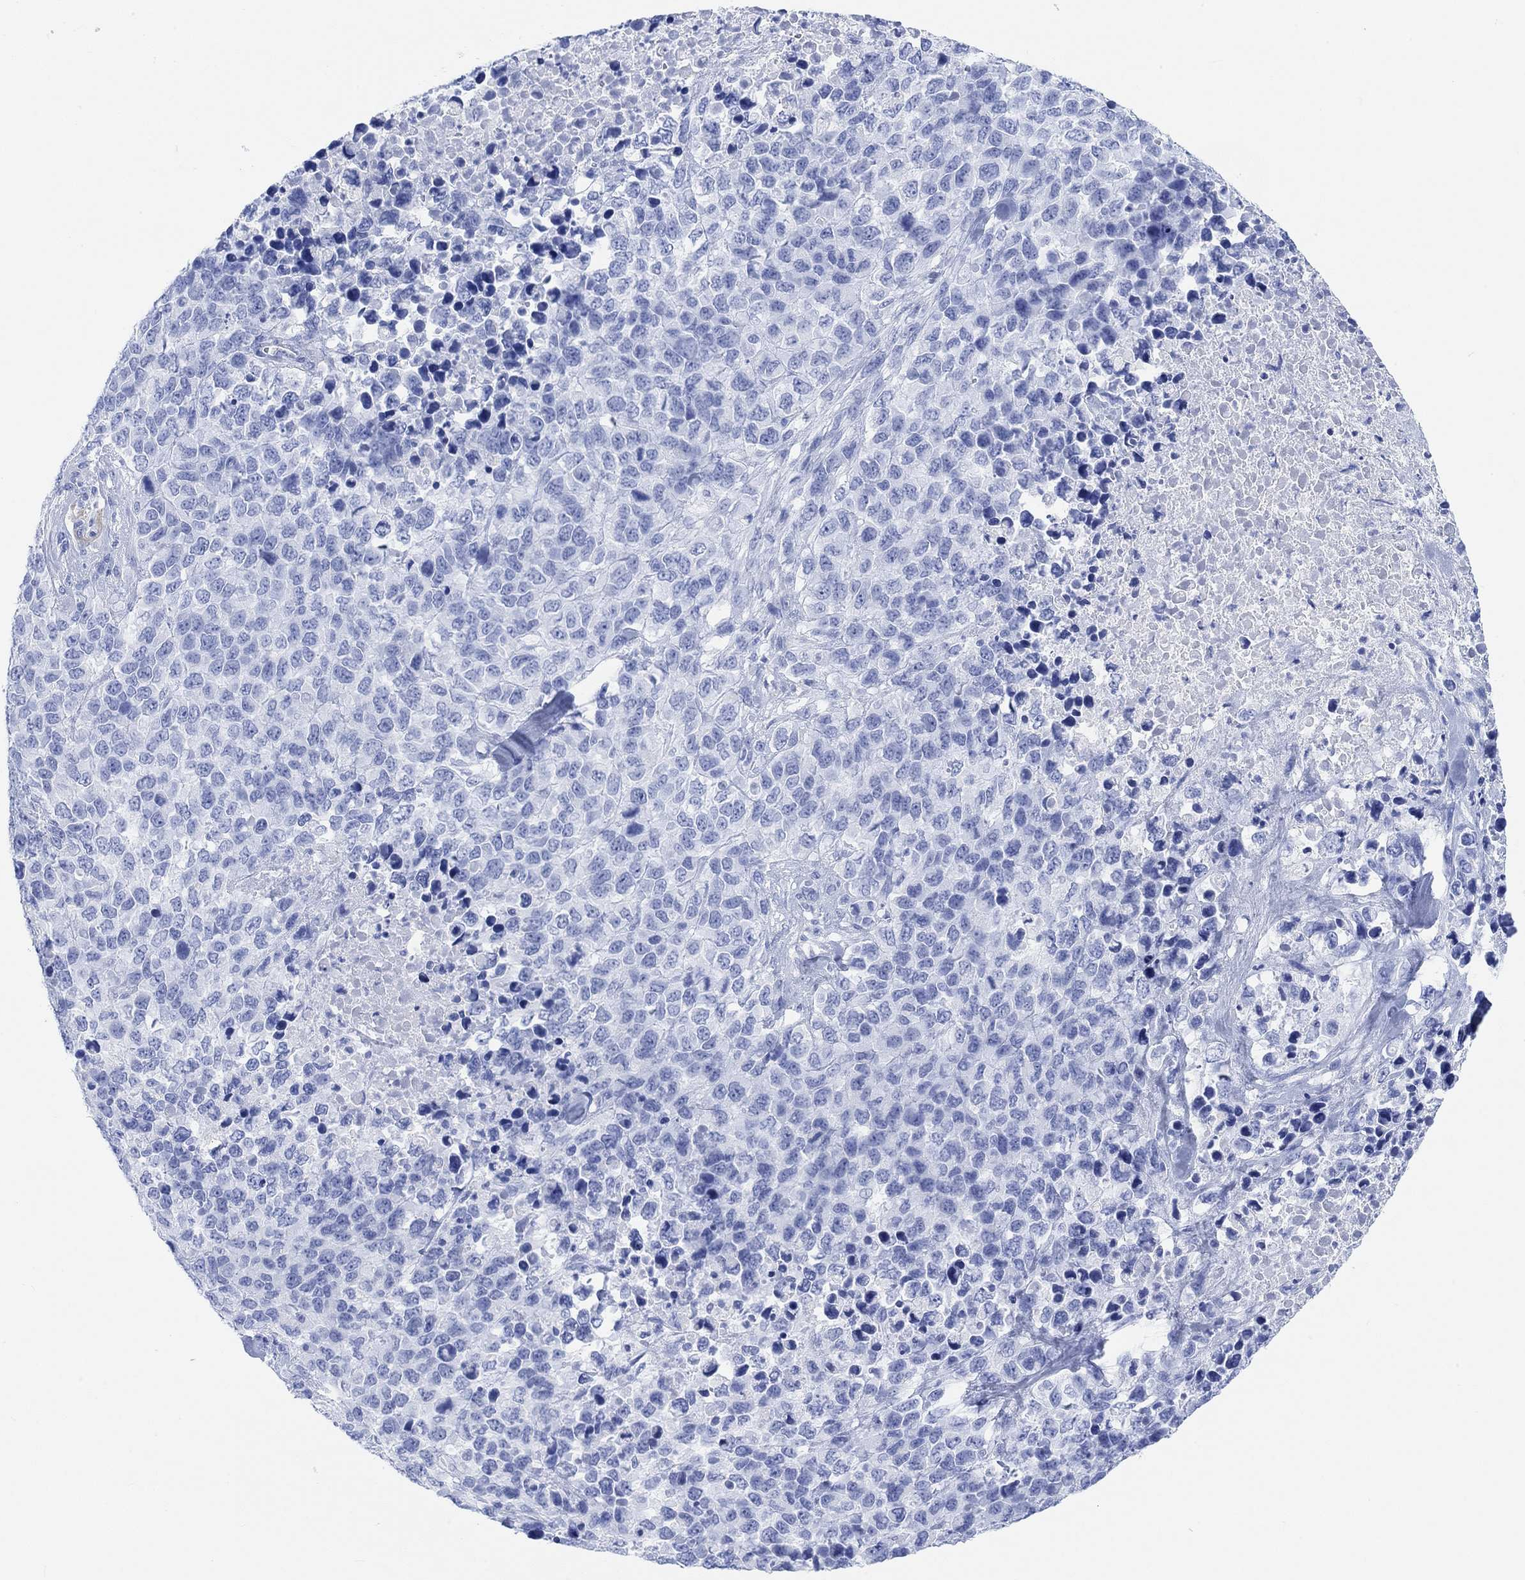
{"staining": {"intensity": "negative", "quantity": "none", "location": "none"}, "tissue": "melanoma", "cell_type": "Tumor cells", "image_type": "cancer", "snomed": [{"axis": "morphology", "description": "Malignant melanoma, Metastatic site"}, {"axis": "topography", "description": "Skin"}], "caption": "Immunohistochemistry of human melanoma reveals no positivity in tumor cells.", "gene": "ANKRD33", "patient": {"sex": "male", "age": 84}}